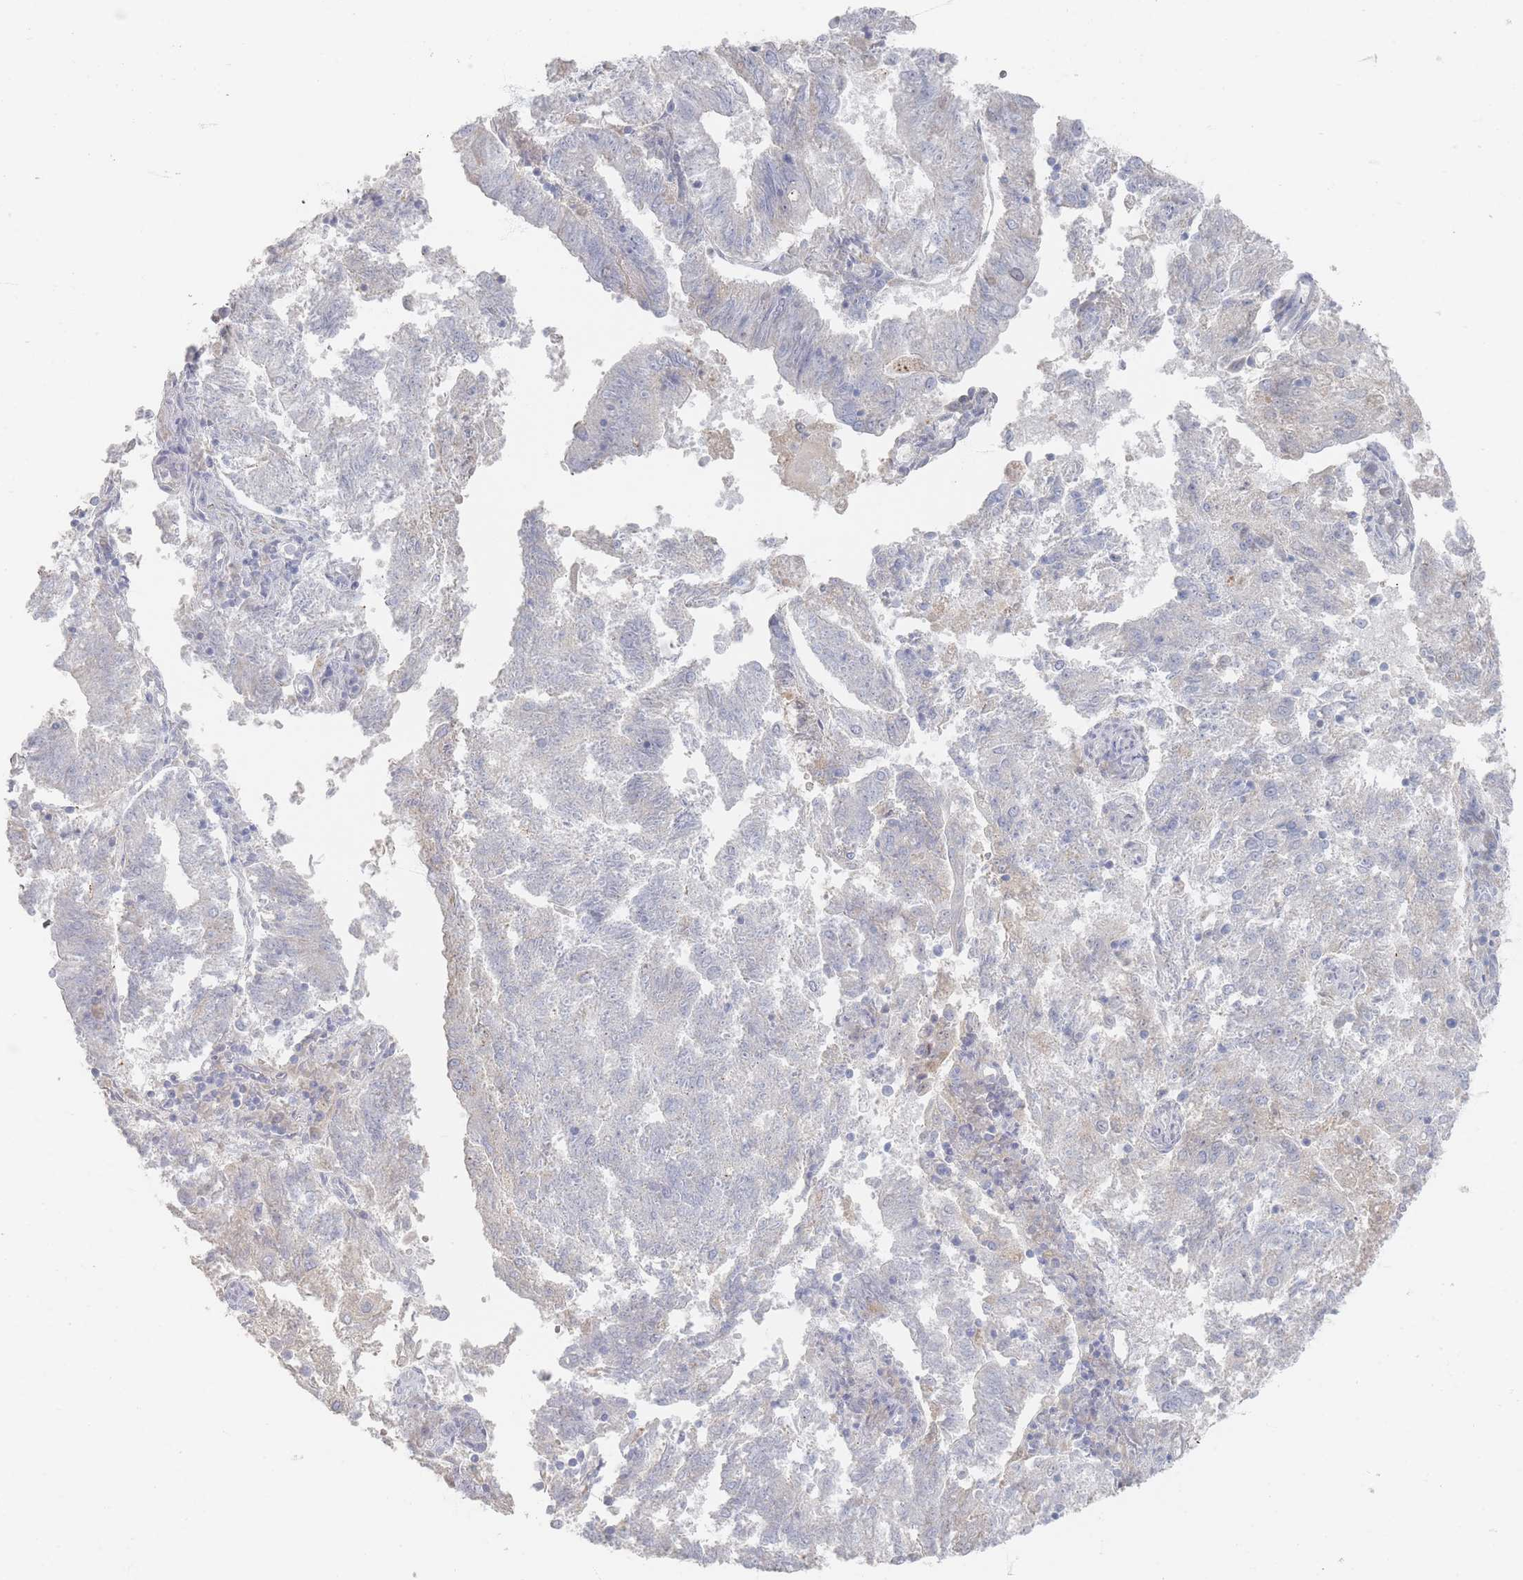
{"staining": {"intensity": "negative", "quantity": "none", "location": "none"}, "tissue": "endometrial cancer", "cell_type": "Tumor cells", "image_type": "cancer", "snomed": [{"axis": "morphology", "description": "Adenocarcinoma, NOS"}, {"axis": "topography", "description": "Endometrium"}], "caption": "Tumor cells are negative for brown protein staining in endometrial adenocarcinoma. (DAB (3,3'-diaminobenzidine) immunohistochemistry visualized using brightfield microscopy, high magnification).", "gene": "HELZ2", "patient": {"sex": "female", "age": 82}}